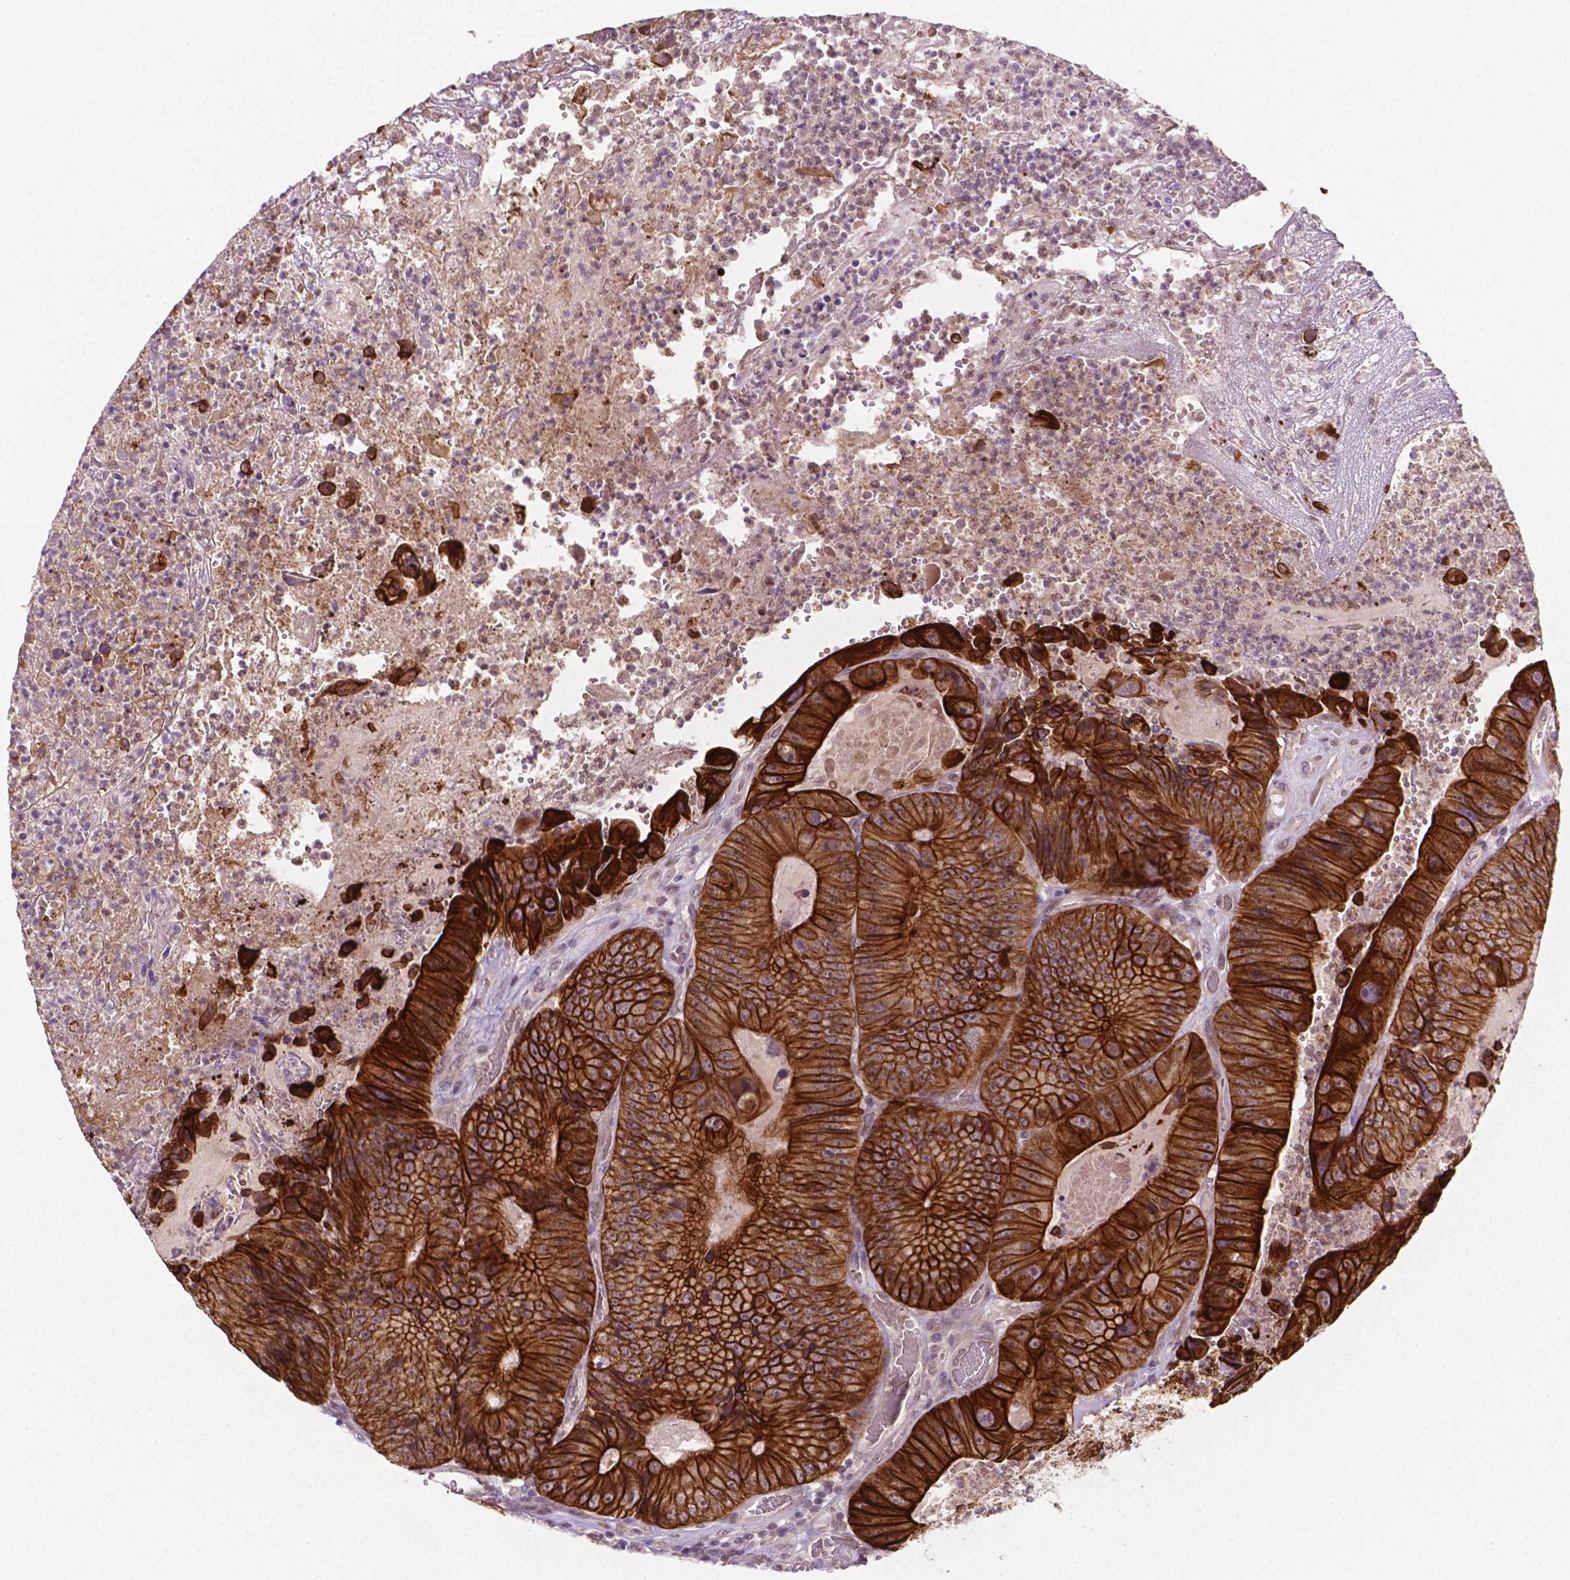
{"staining": {"intensity": "strong", "quantity": ">75%", "location": "cytoplasmic/membranous"}, "tissue": "colorectal cancer", "cell_type": "Tumor cells", "image_type": "cancer", "snomed": [{"axis": "morphology", "description": "Adenocarcinoma, NOS"}, {"axis": "topography", "description": "Colon"}], "caption": "High-power microscopy captured an immunohistochemistry photomicrograph of adenocarcinoma (colorectal), revealing strong cytoplasmic/membranous expression in approximately >75% of tumor cells.", "gene": "SHLD3", "patient": {"sex": "female", "age": 86}}